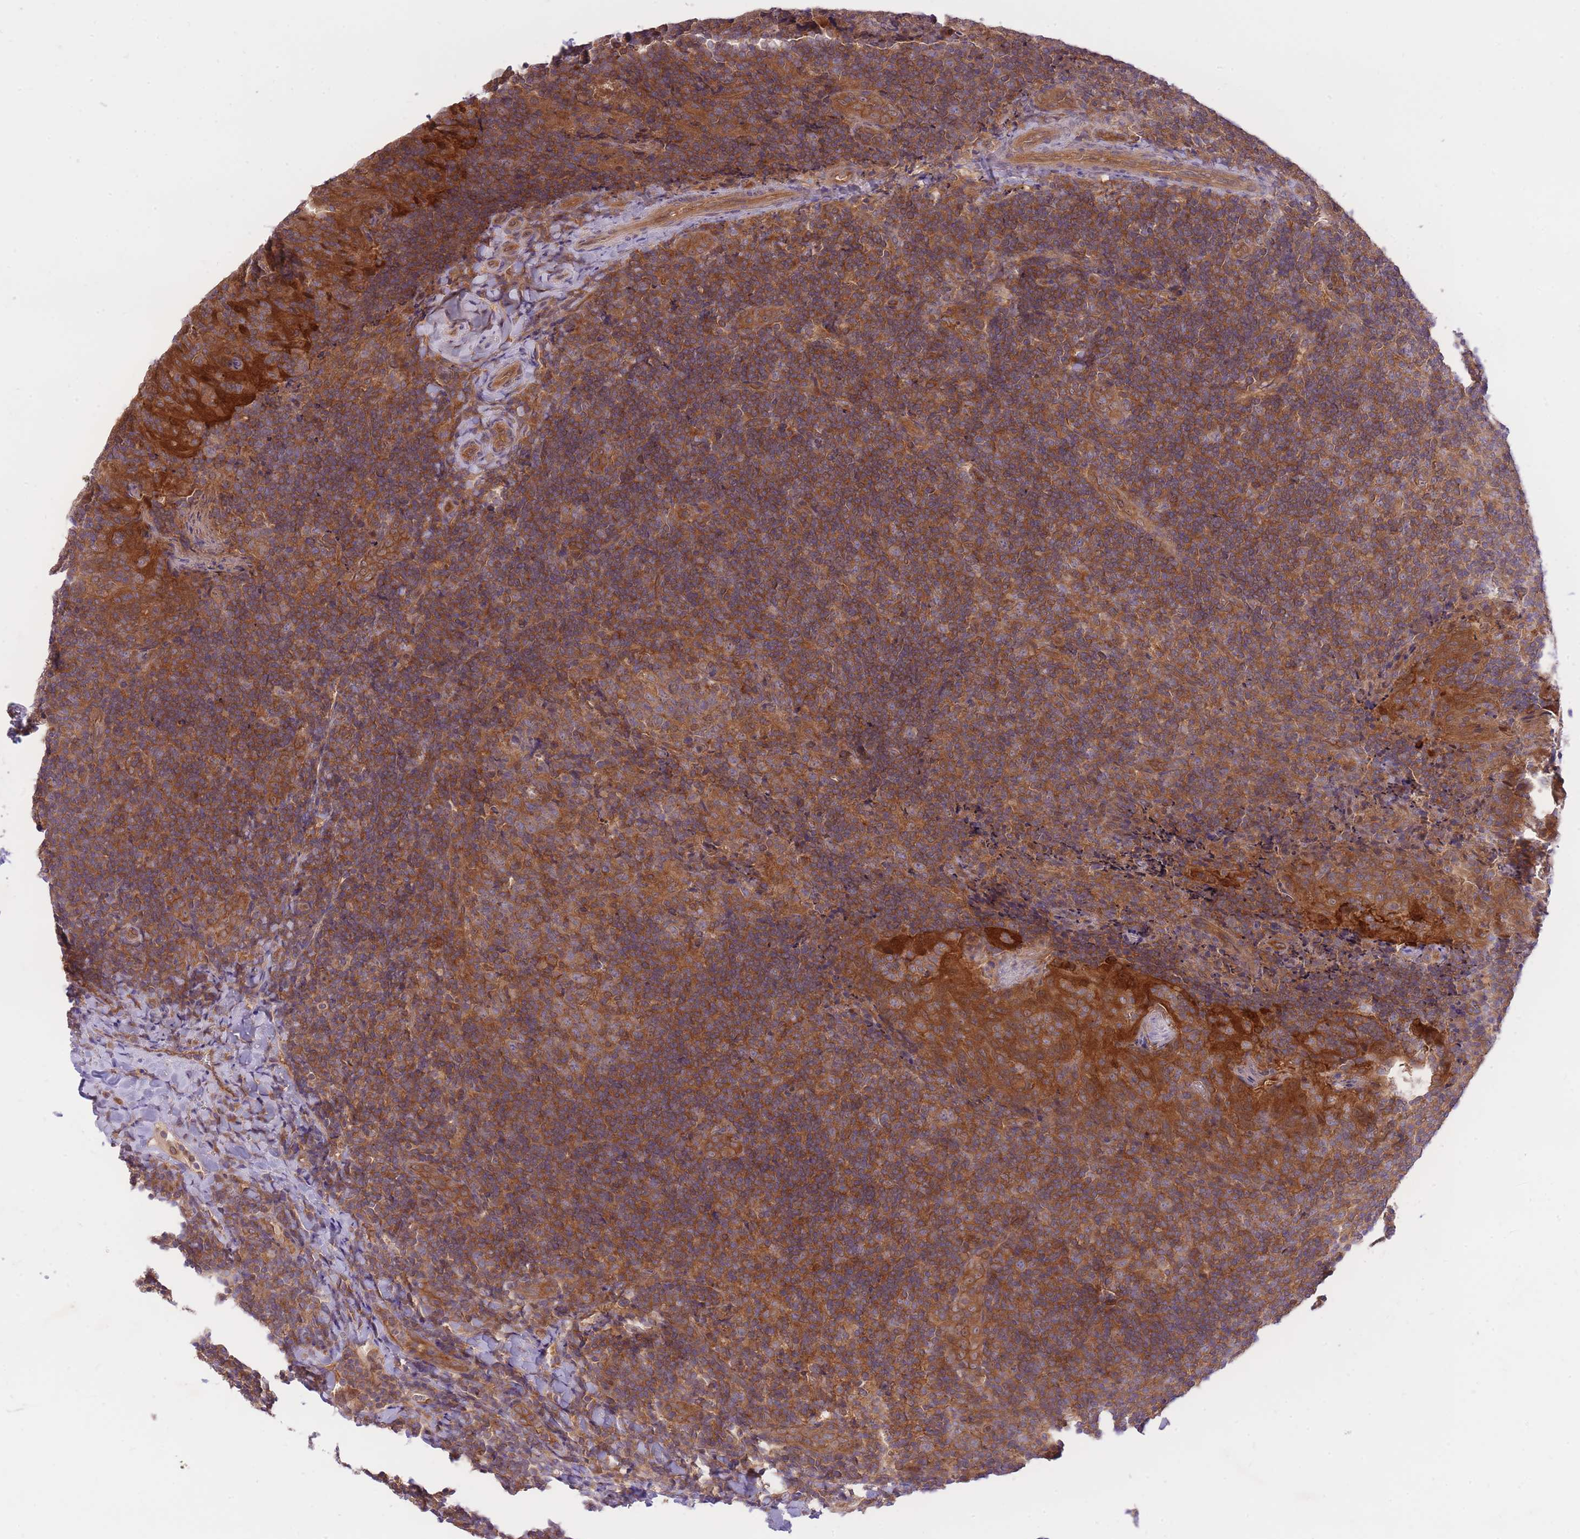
{"staining": {"intensity": "moderate", "quantity": "25%-75%", "location": "cytoplasmic/membranous"}, "tissue": "tonsil", "cell_type": "Germinal center cells", "image_type": "normal", "snomed": [{"axis": "morphology", "description": "Normal tissue, NOS"}, {"axis": "topography", "description": "Tonsil"}], "caption": "DAB immunohistochemical staining of benign tonsil displays moderate cytoplasmic/membranous protein staining in about 25%-75% of germinal center cells.", "gene": "PREP", "patient": {"sex": "male", "age": 17}}